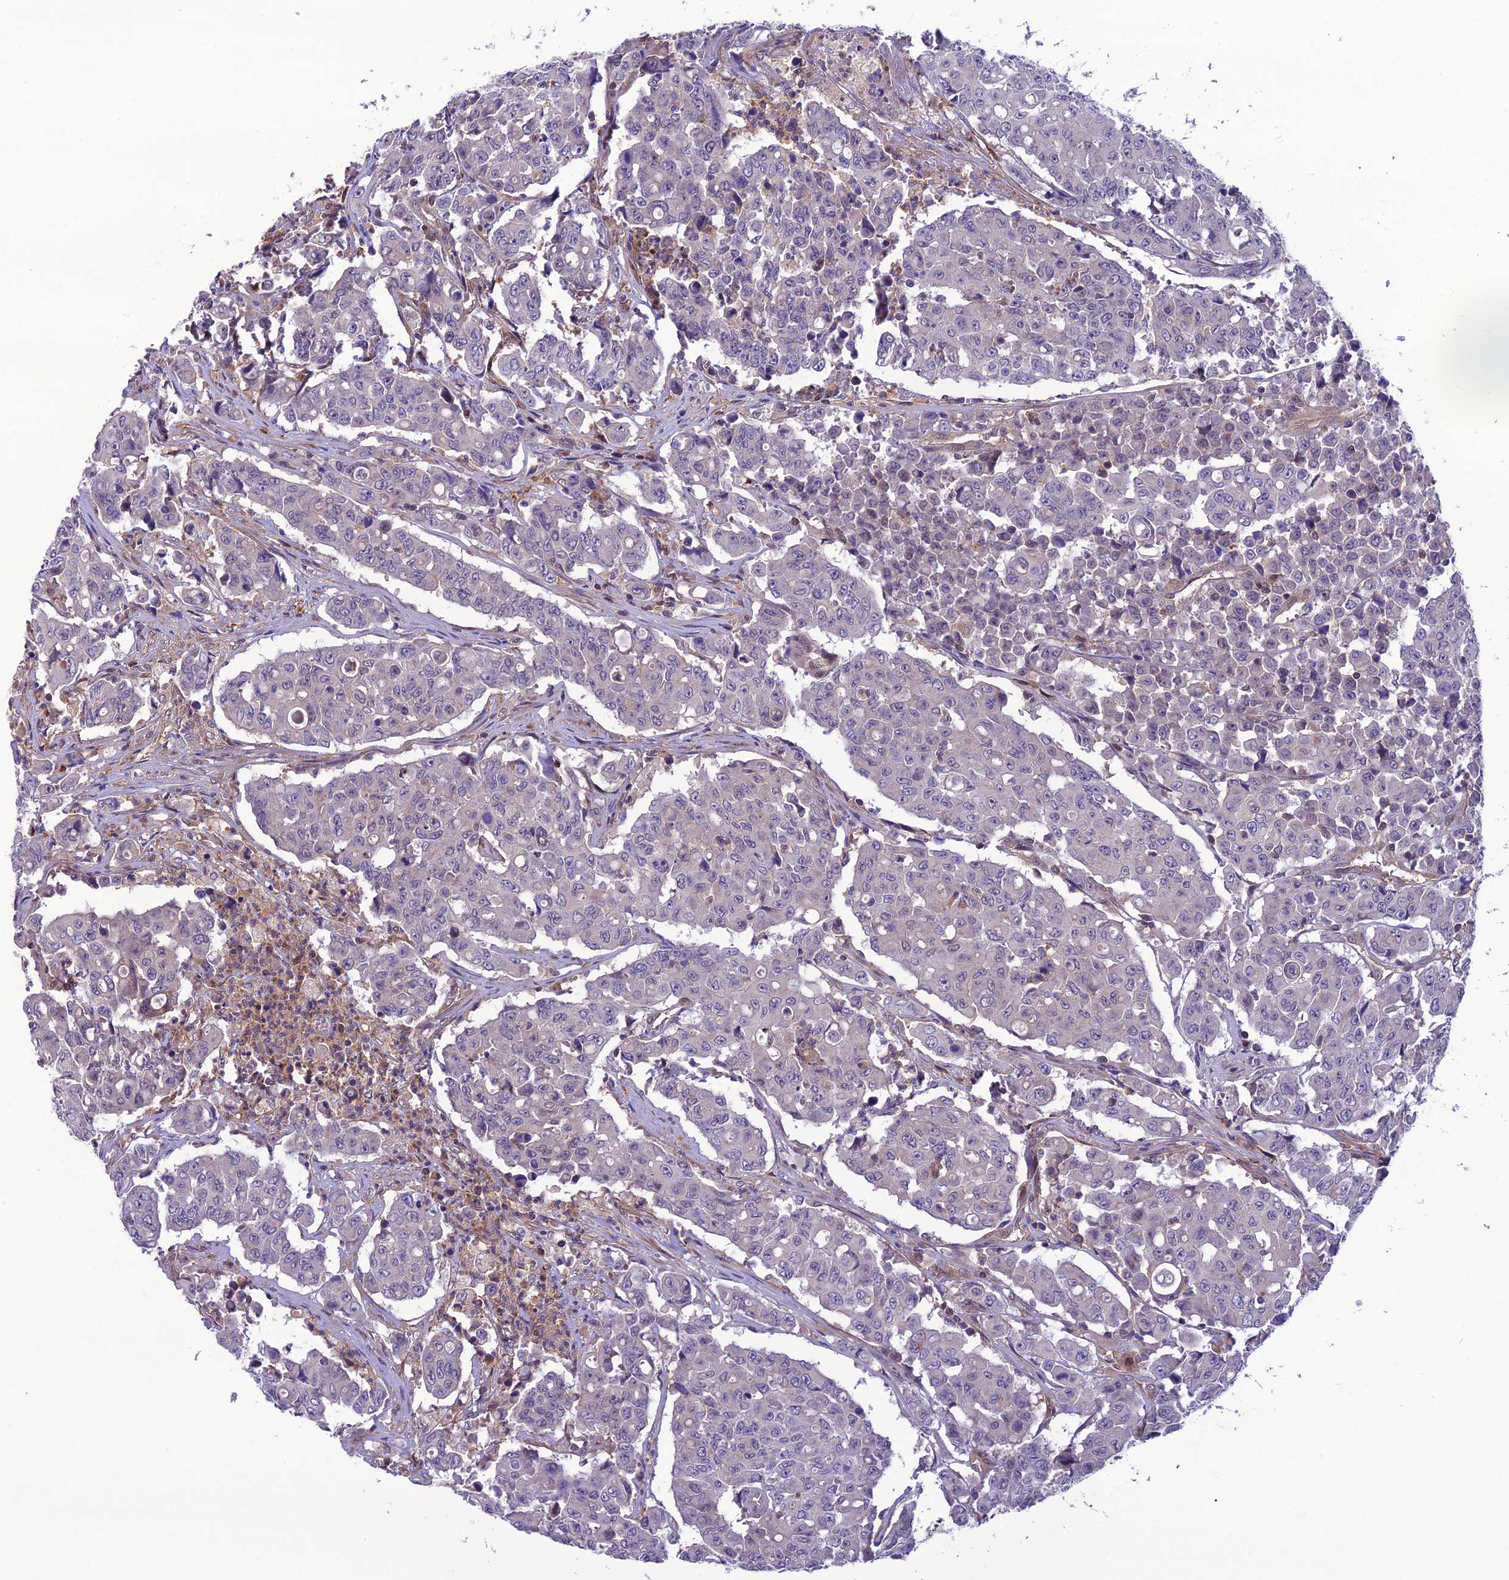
{"staining": {"intensity": "negative", "quantity": "none", "location": "none"}, "tissue": "colorectal cancer", "cell_type": "Tumor cells", "image_type": "cancer", "snomed": [{"axis": "morphology", "description": "Adenocarcinoma, NOS"}, {"axis": "topography", "description": "Colon"}], "caption": "Tumor cells show no significant protein positivity in colorectal cancer (adenocarcinoma). The staining was performed using DAB to visualize the protein expression in brown, while the nuclei were stained in blue with hematoxylin (Magnification: 20x).", "gene": "GDF6", "patient": {"sex": "male", "age": 51}}